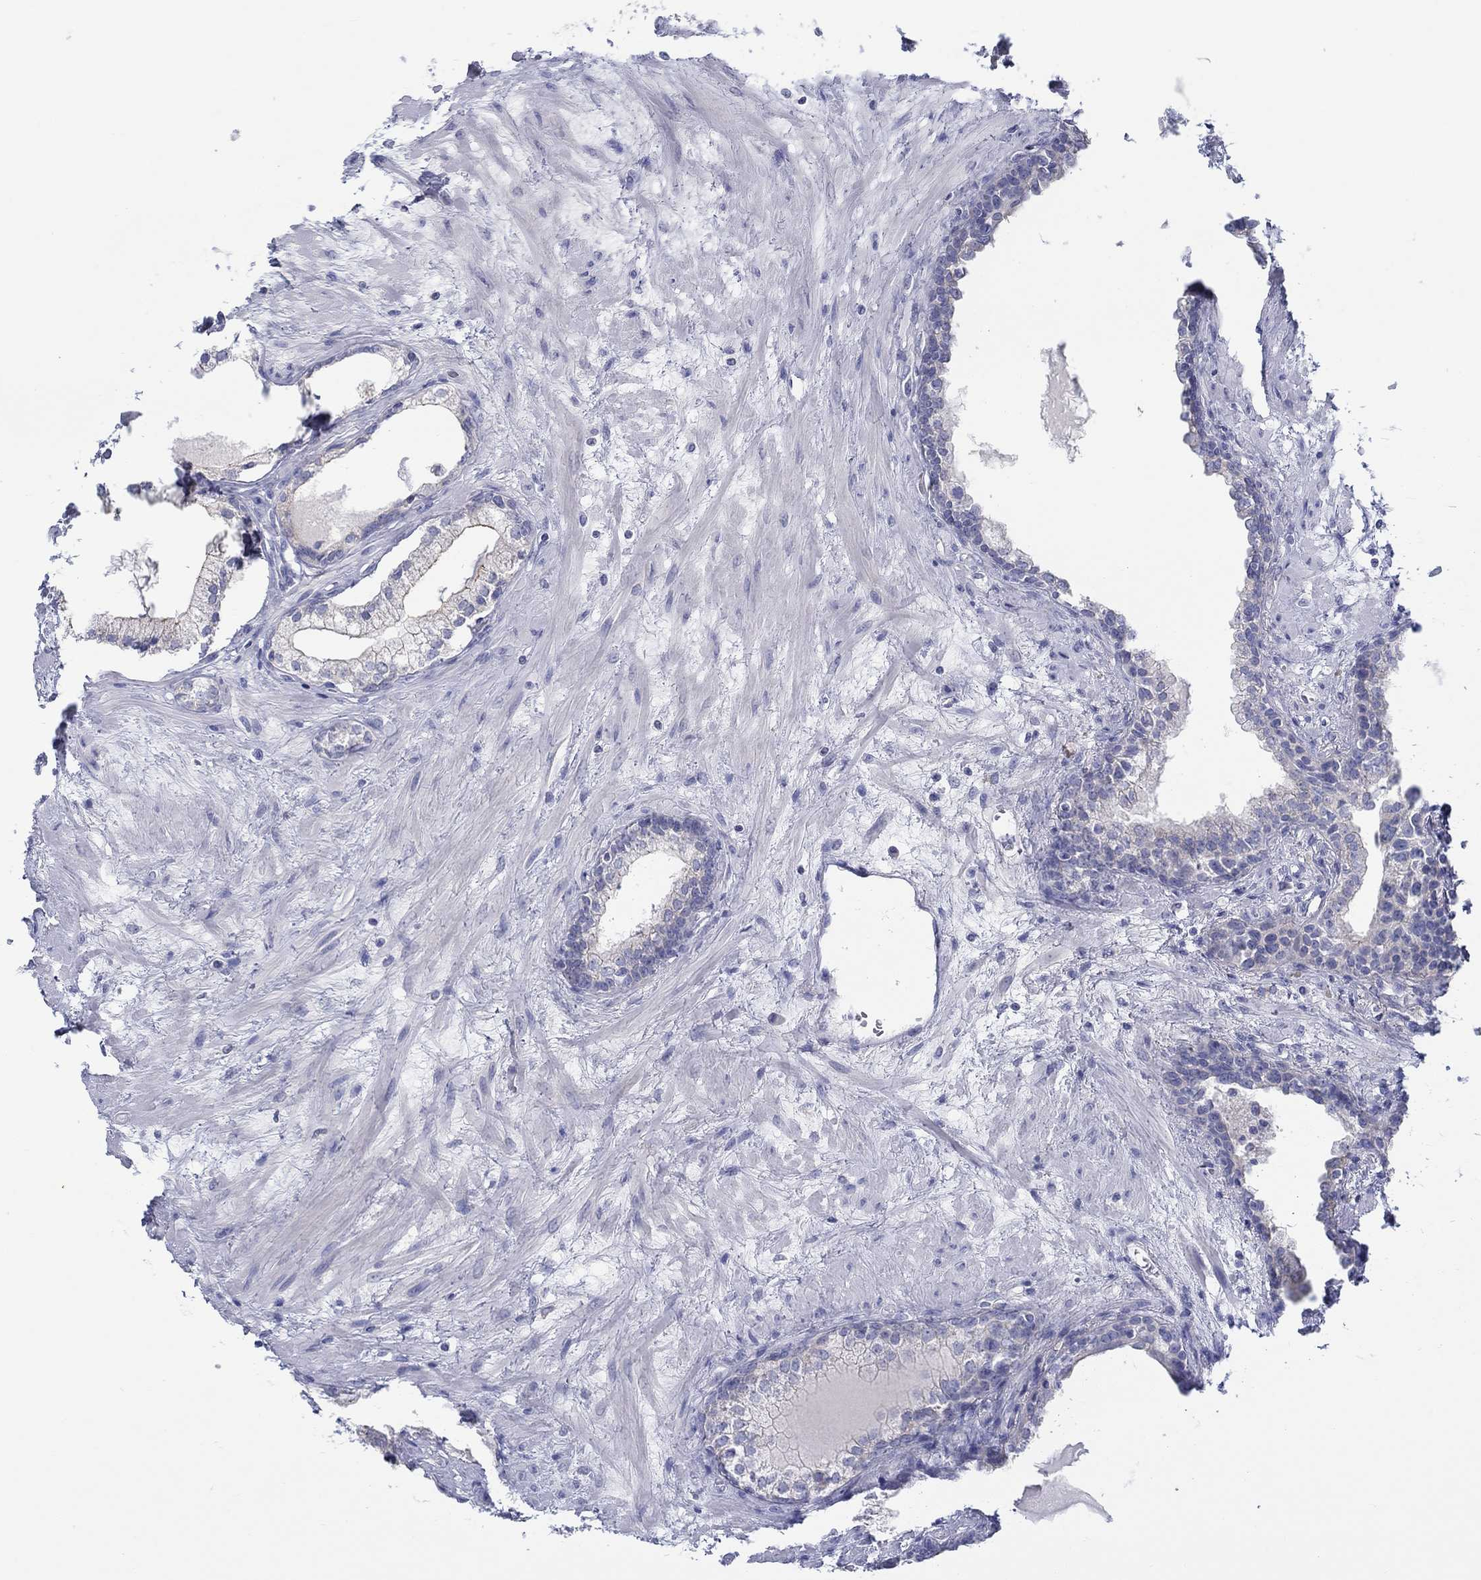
{"staining": {"intensity": "negative", "quantity": "none", "location": "none"}, "tissue": "prostate", "cell_type": "Glandular cells", "image_type": "normal", "snomed": [{"axis": "morphology", "description": "Normal tissue, NOS"}, {"axis": "topography", "description": "Prostate"}], "caption": "The immunohistochemistry (IHC) histopathology image has no significant expression in glandular cells of prostate. (Stains: DAB IHC with hematoxylin counter stain, Microscopy: brightfield microscopy at high magnification).", "gene": "HAPLN4", "patient": {"sex": "male", "age": 63}}